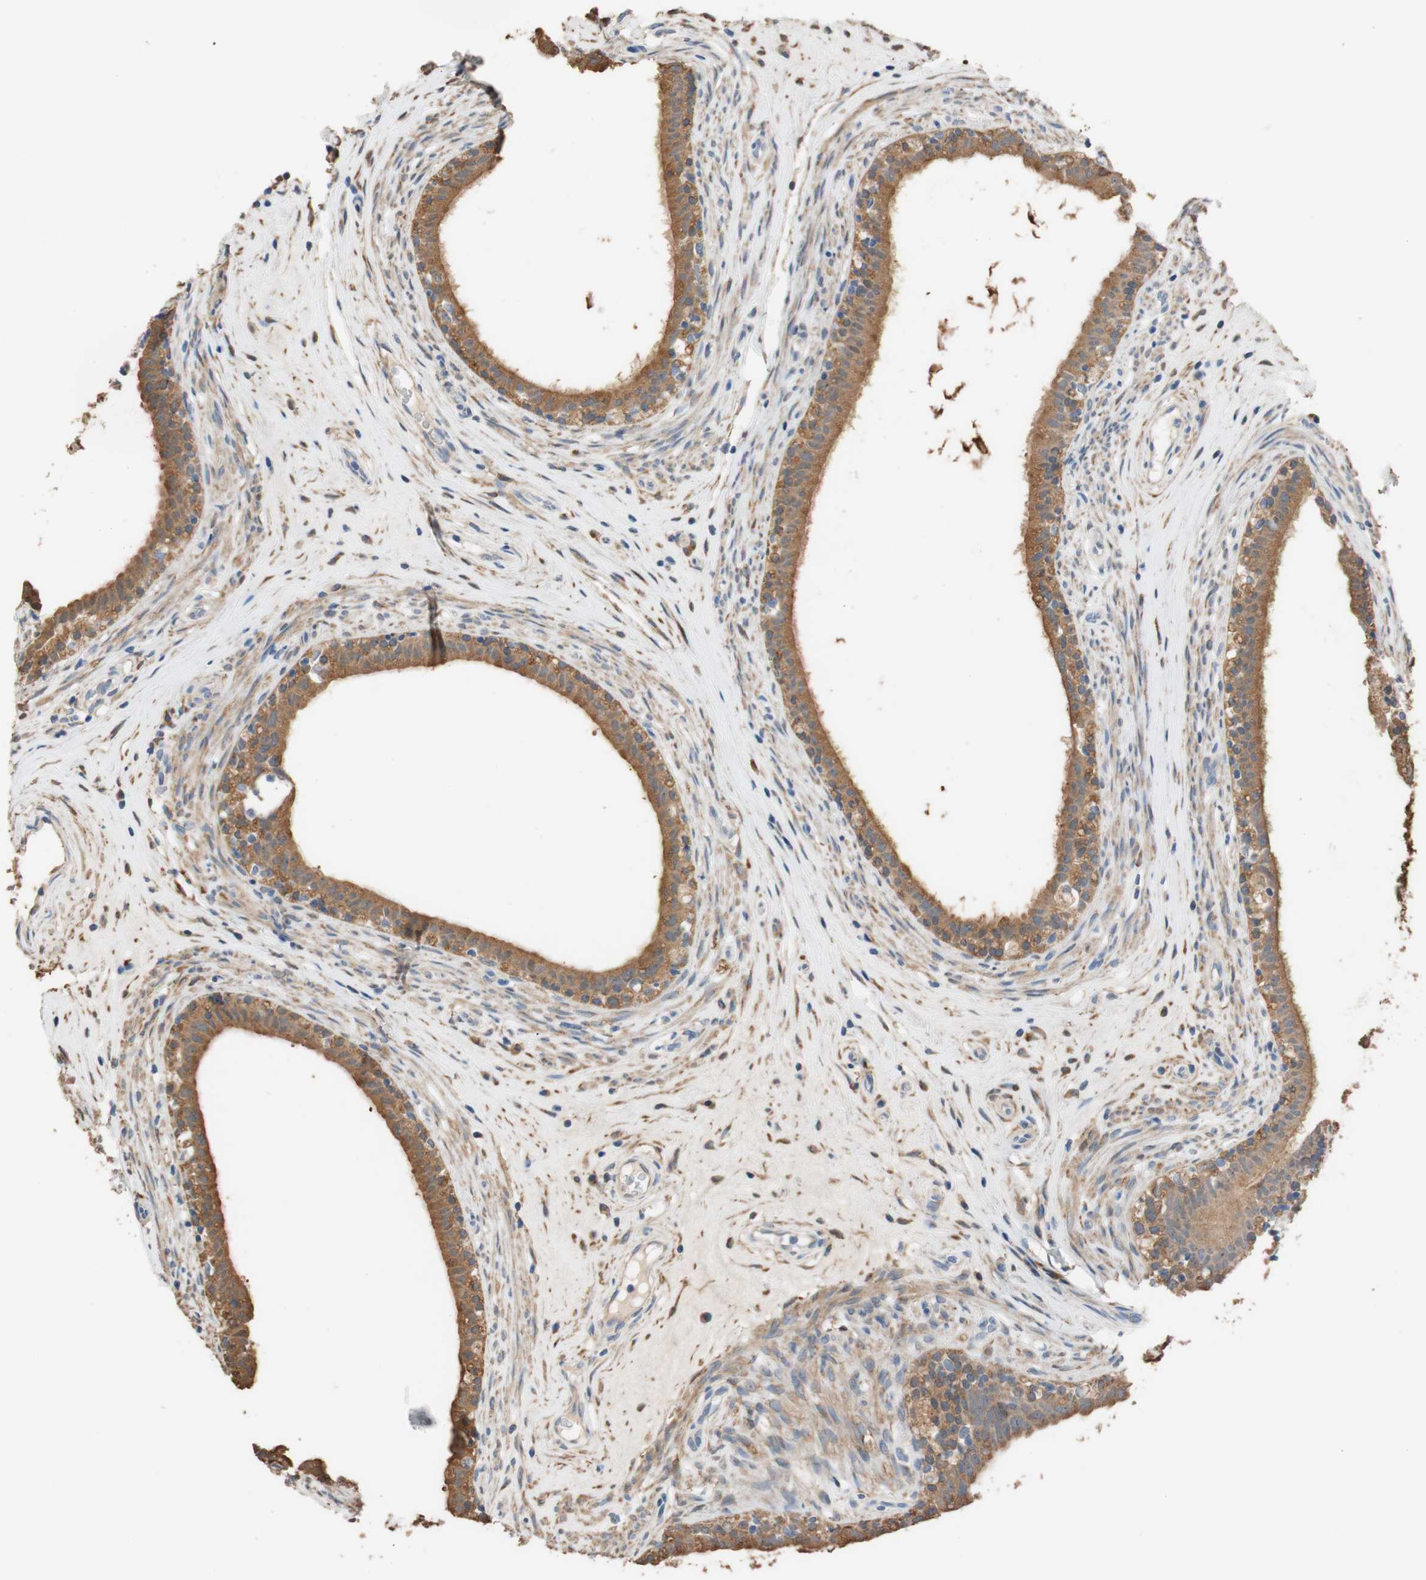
{"staining": {"intensity": "moderate", "quantity": ">75%", "location": "cytoplasmic/membranous"}, "tissue": "epididymis", "cell_type": "Glandular cells", "image_type": "normal", "snomed": [{"axis": "morphology", "description": "Normal tissue, NOS"}, {"axis": "morphology", "description": "Inflammation, NOS"}, {"axis": "topography", "description": "Epididymis"}], "caption": "Protein staining of normal epididymis demonstrates moderate cytoplasmic/membranous staining in about >75% of glandular cells.", "gene": "ALDH1A2", "patient": {"sex": "male", "age": 84}}